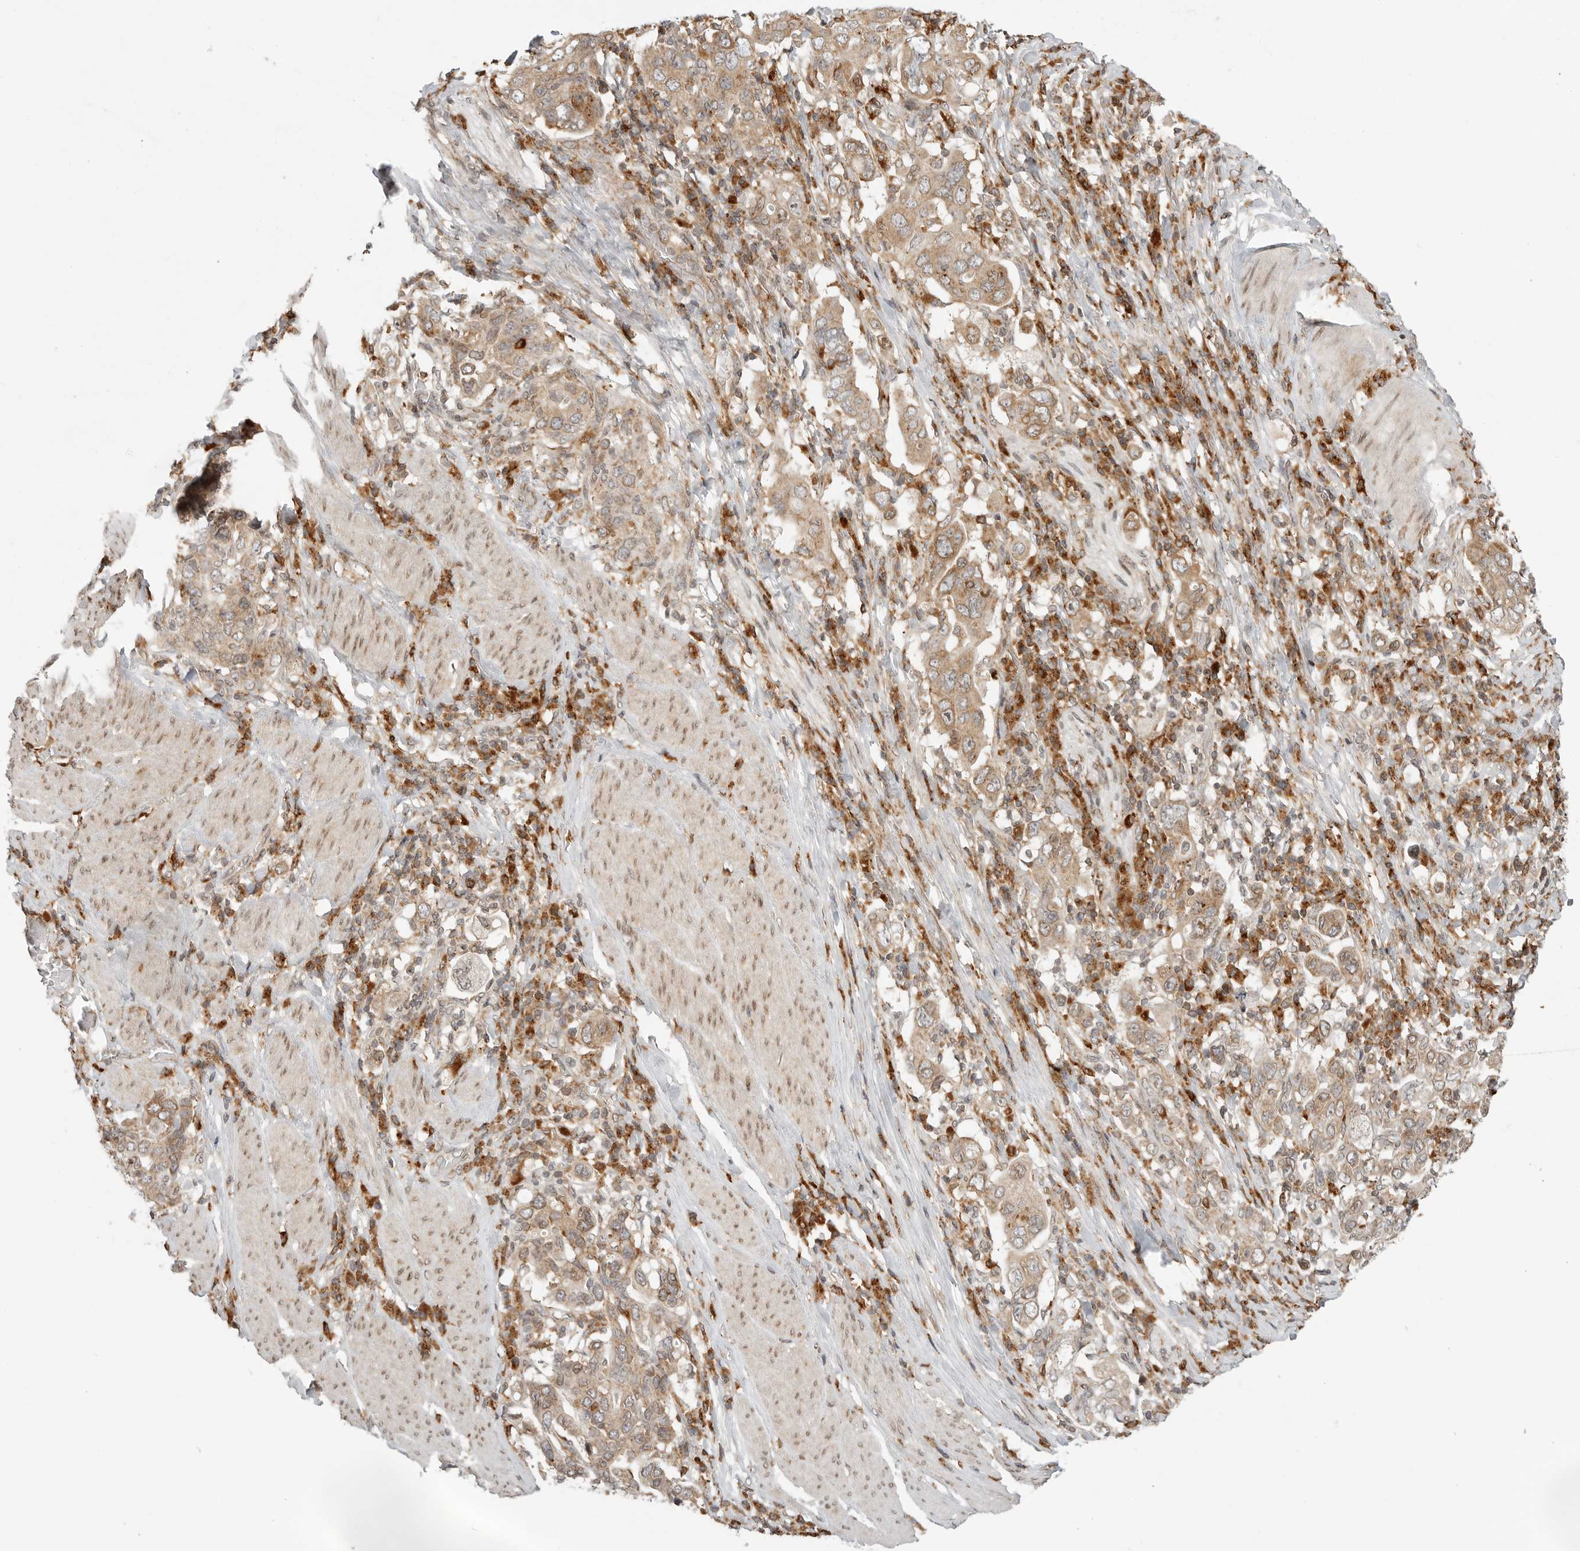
{"staining": {"intensity": "moderate", "quantity": ">75%", "location": "cytoplasmic/membranous"}, "tissue": "stomach cancer", "cell_type": "Tumor cells", "image_type": "cancer", "snomed": [{"axis": "morphology", "description": "Adenocarcinoma, NOS"}, {"axis": "topography", "description": "Stomach, upper"}], "caption": "Immunohistochemical staining of stomach cancer exhibits moderate cytoplasmic/membranous protein staining in approximately >75% of tumor cells.", "gene": "IDUA", "patient": {"sex": "male", "age": 62}}